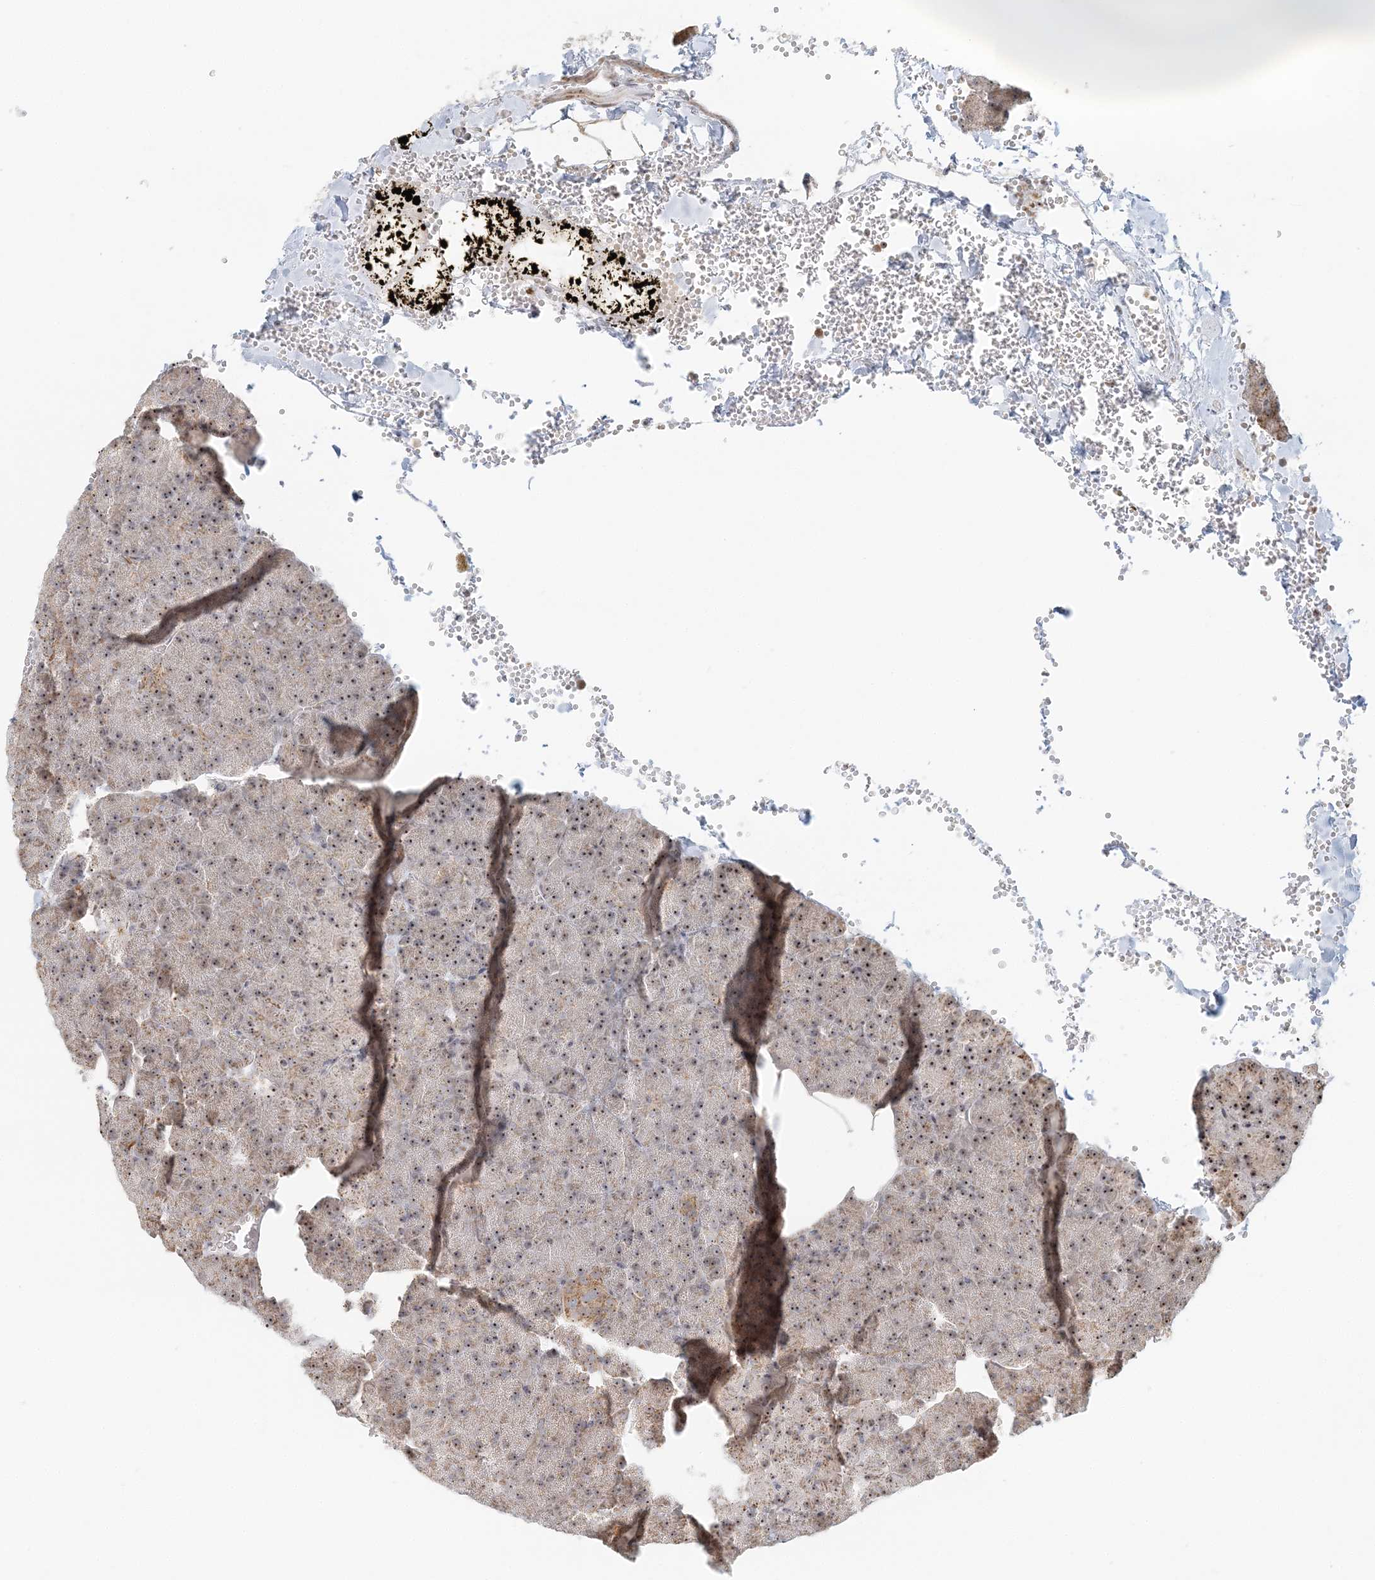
{"staining": {"intensity": "moderate", "quantity": ">75%", "location": "nuclear"}, "tissue": "pancreas", "cell_type": "Exocrine glandular cells", "image_type": "normal", "snomed": [{"axis": "morphology", "description": "Normal tissue, NOS"}, {"axis": "morphology", "description": "Carcinoid, malignant, NOS"}, {"axis": "topography", "description": "Pancreas"}], "caption": "Exocrine glandular cells display moderate nuclear expression in approximately >75% of cells in normal pancreas.", "gene": "UBE2F", "patient": {"sex": "female", "age": 35}}